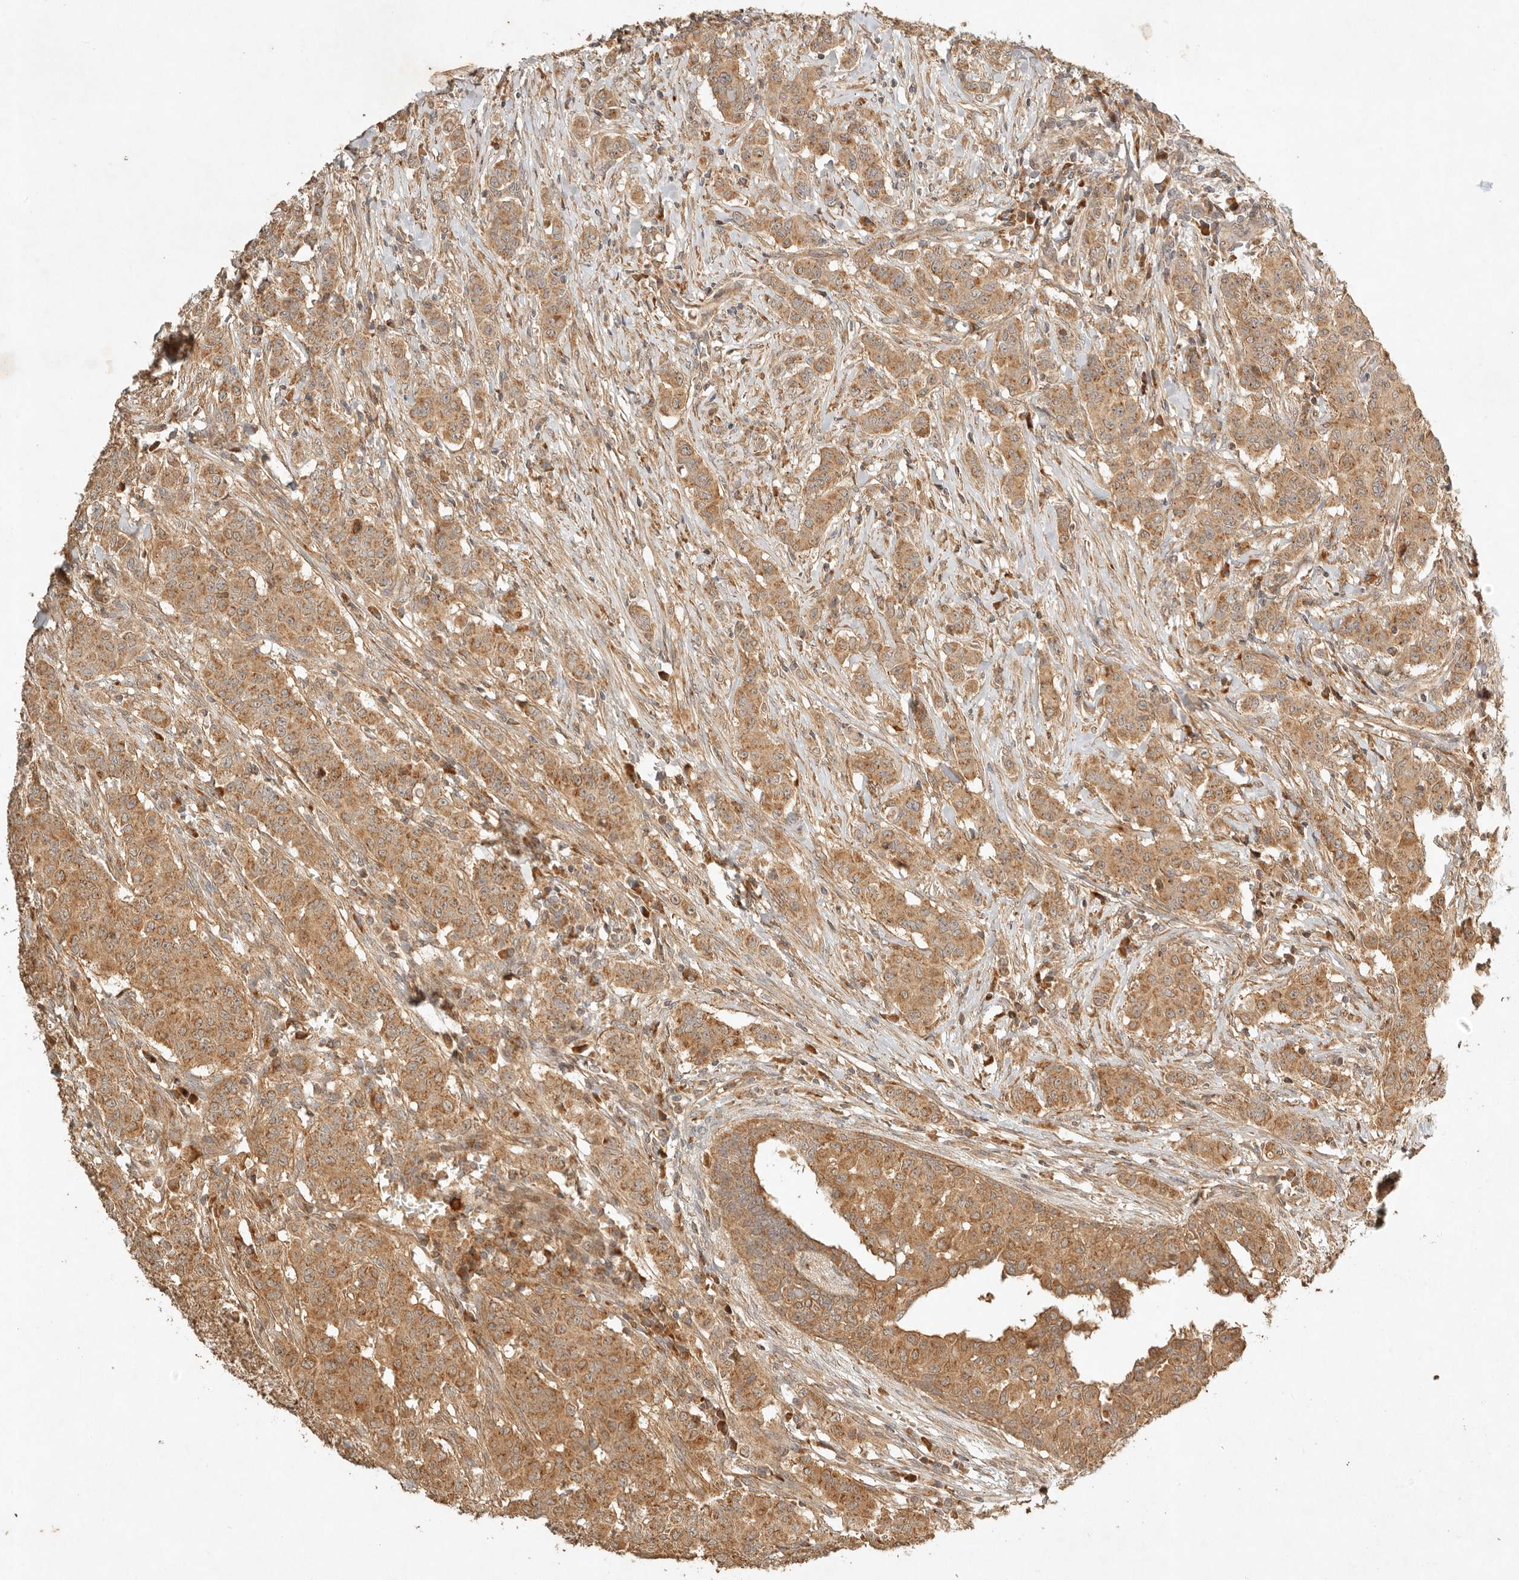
{"staining": {"intensity": "moderate", "quantity": ">75%", "location": "cytoplasmic/membranous"}, "tissue": "breast cancer", "cell_type": "Tumor cells", "image_type": "cancer", "snomed": [{"axis": "morphology", "description": "Duct carcinoma"}, {"axis": "topography", "description": "Breast"}], "caption": "Breast cancer was stained to show a protein in brown. There is medium levels of moderate cytoplasmic/membranous positivity in approximately >75% of tumor cells. Using DAB (brown) and hematoxylin (blue) stains, captured at high magnification using brightfield microscopy.", "gene": "CLEC4C", "patient": {"sex": "female", "age": 40}}